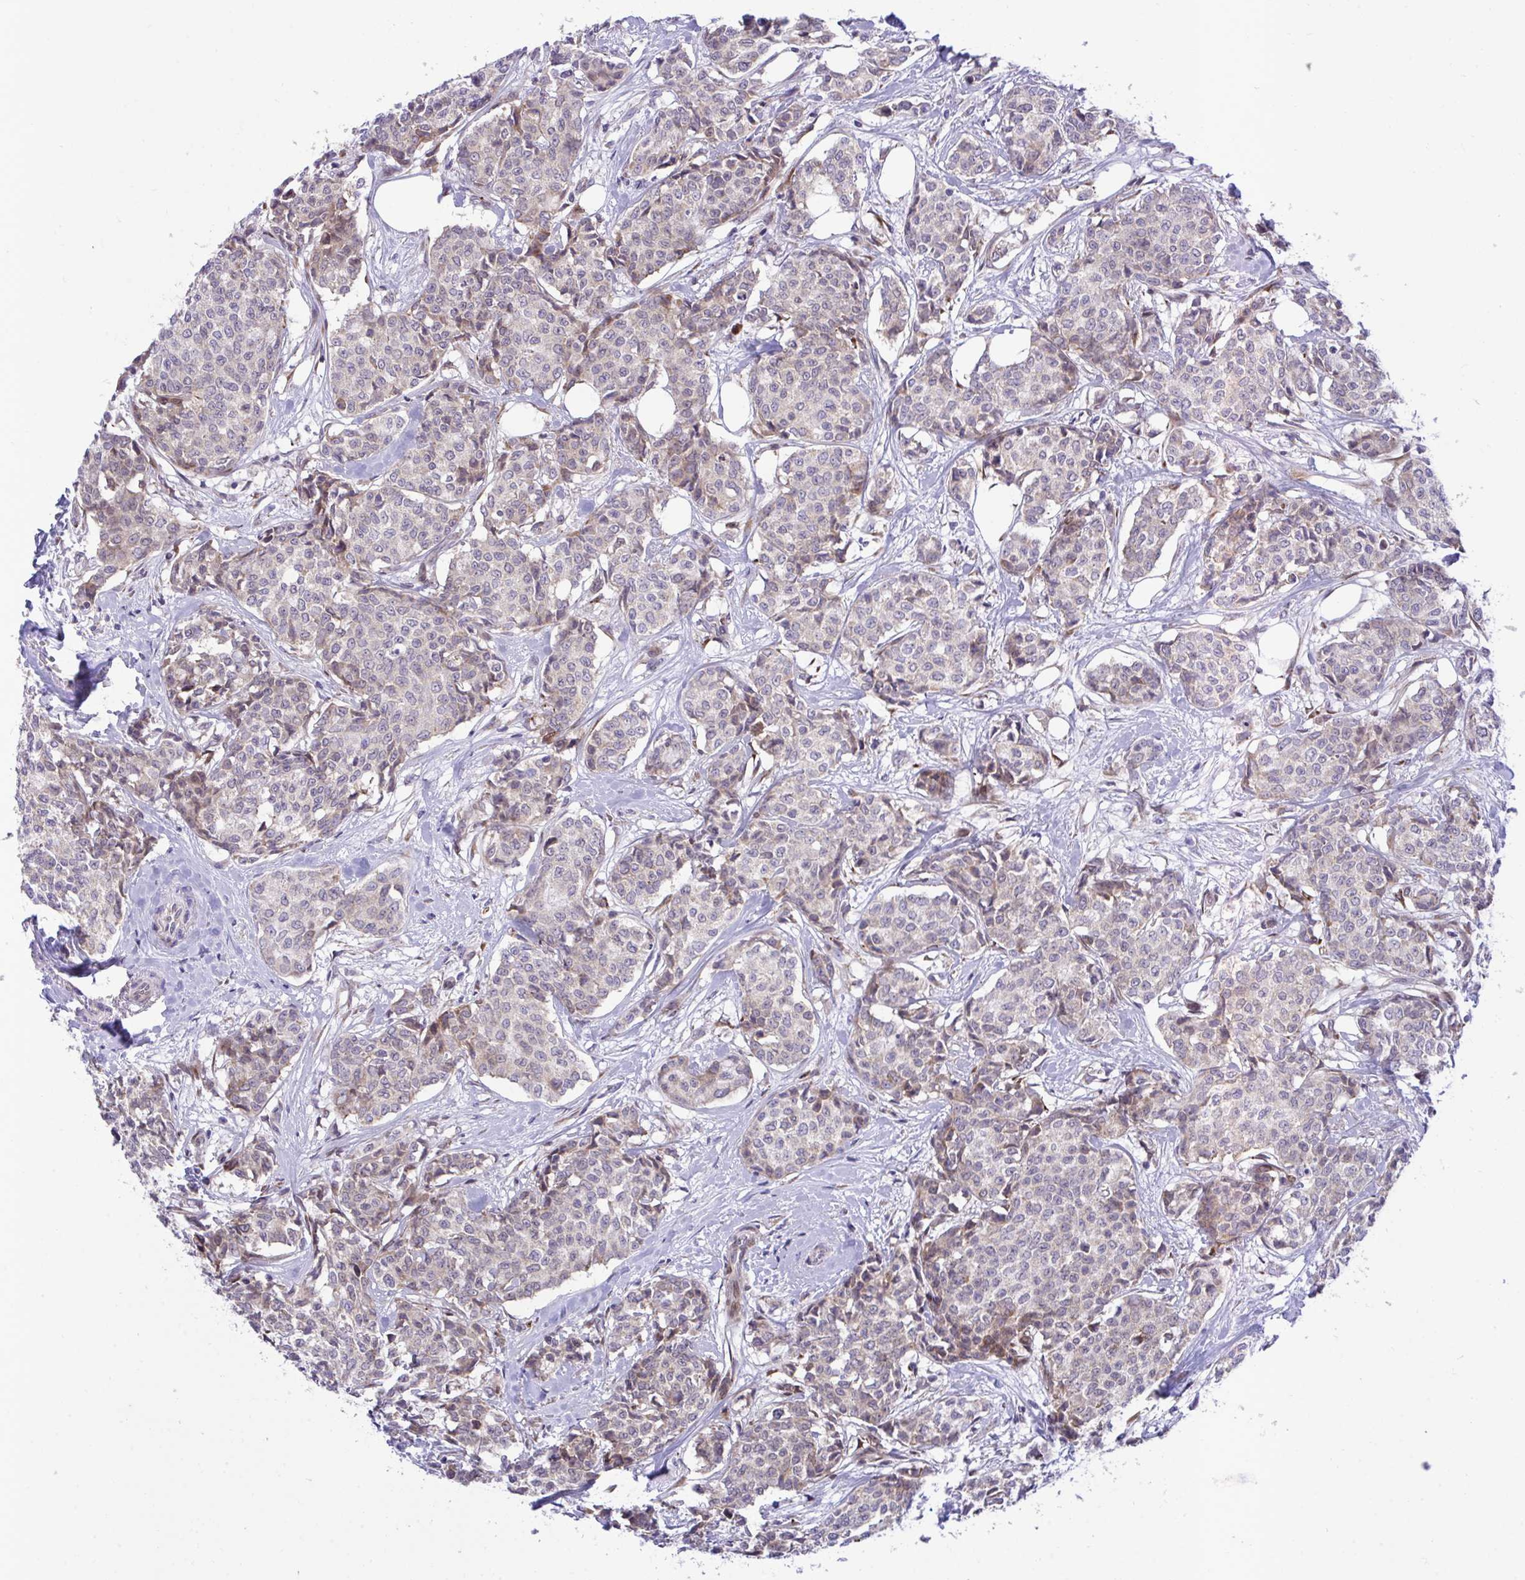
{"staining": {"intensity": "weak", "quantity": "25%-75%", "location": "cytoplasmic/membranous"}, "tissue": "breast cancer", "cell_type": "Tumor cells", "image_type": "cancer", "snomed": [{"axis": "morphology", "description": "Duct carcinoma"}, {"axis": "topography", "description": "Breast"}], "caption": "The micrograph reveals staining of breast cancer, revealing weak cytoplasmic/membranous protein staining (brown color) within tumor cells.", "gene": "RPS15", "patient": {"sex": "female", "age": 91}}